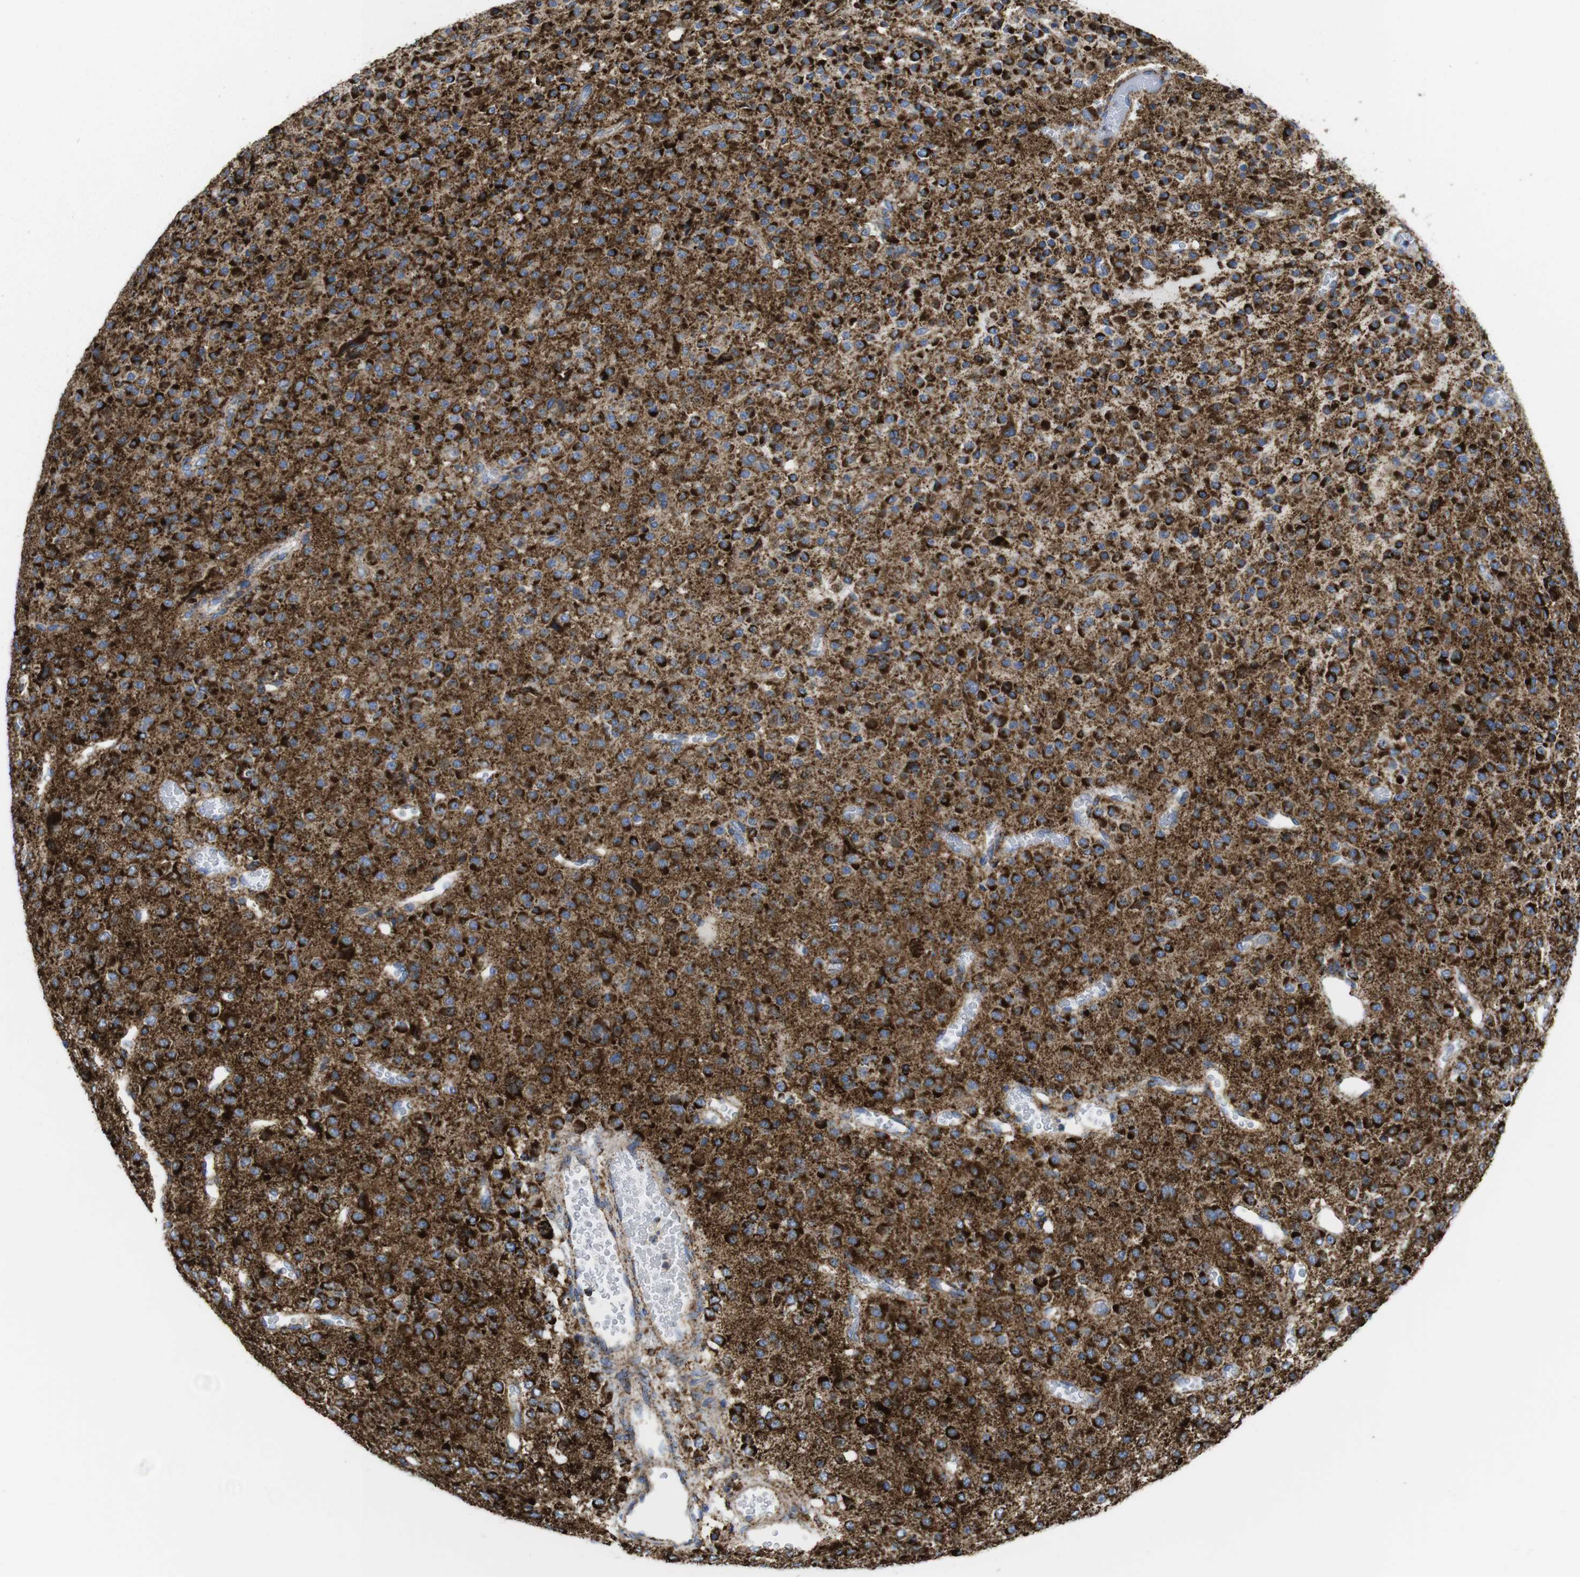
{"staining": {"intensity": "strong", "quantity": ">75%", "location": "cytoplasmic/membranous"}, "tissue": "glioma", "cell_type": "Tumor cells", "image_type": "cancer", "snomed": [{"axis": "morphology", "description": "Glioma, malignant, Low grade"}, {"axis": "topography", "description": "Brain"}], "caption": "Glioma stained with DAB (3,3'-diaminobenzidine) immunohistochemistry (IHC) demonstrates high levels of strong cytoplasmic/membranous expression in approximately >75% of tumor cells. (Stains: DAB (3,3'-diaminobenzidine) in brown, nuclei in blue, Microscopy: brightfield microscopy at high magnification).", "gene": "TMEM192", "patient": {"sex": "male", "age": 38}}